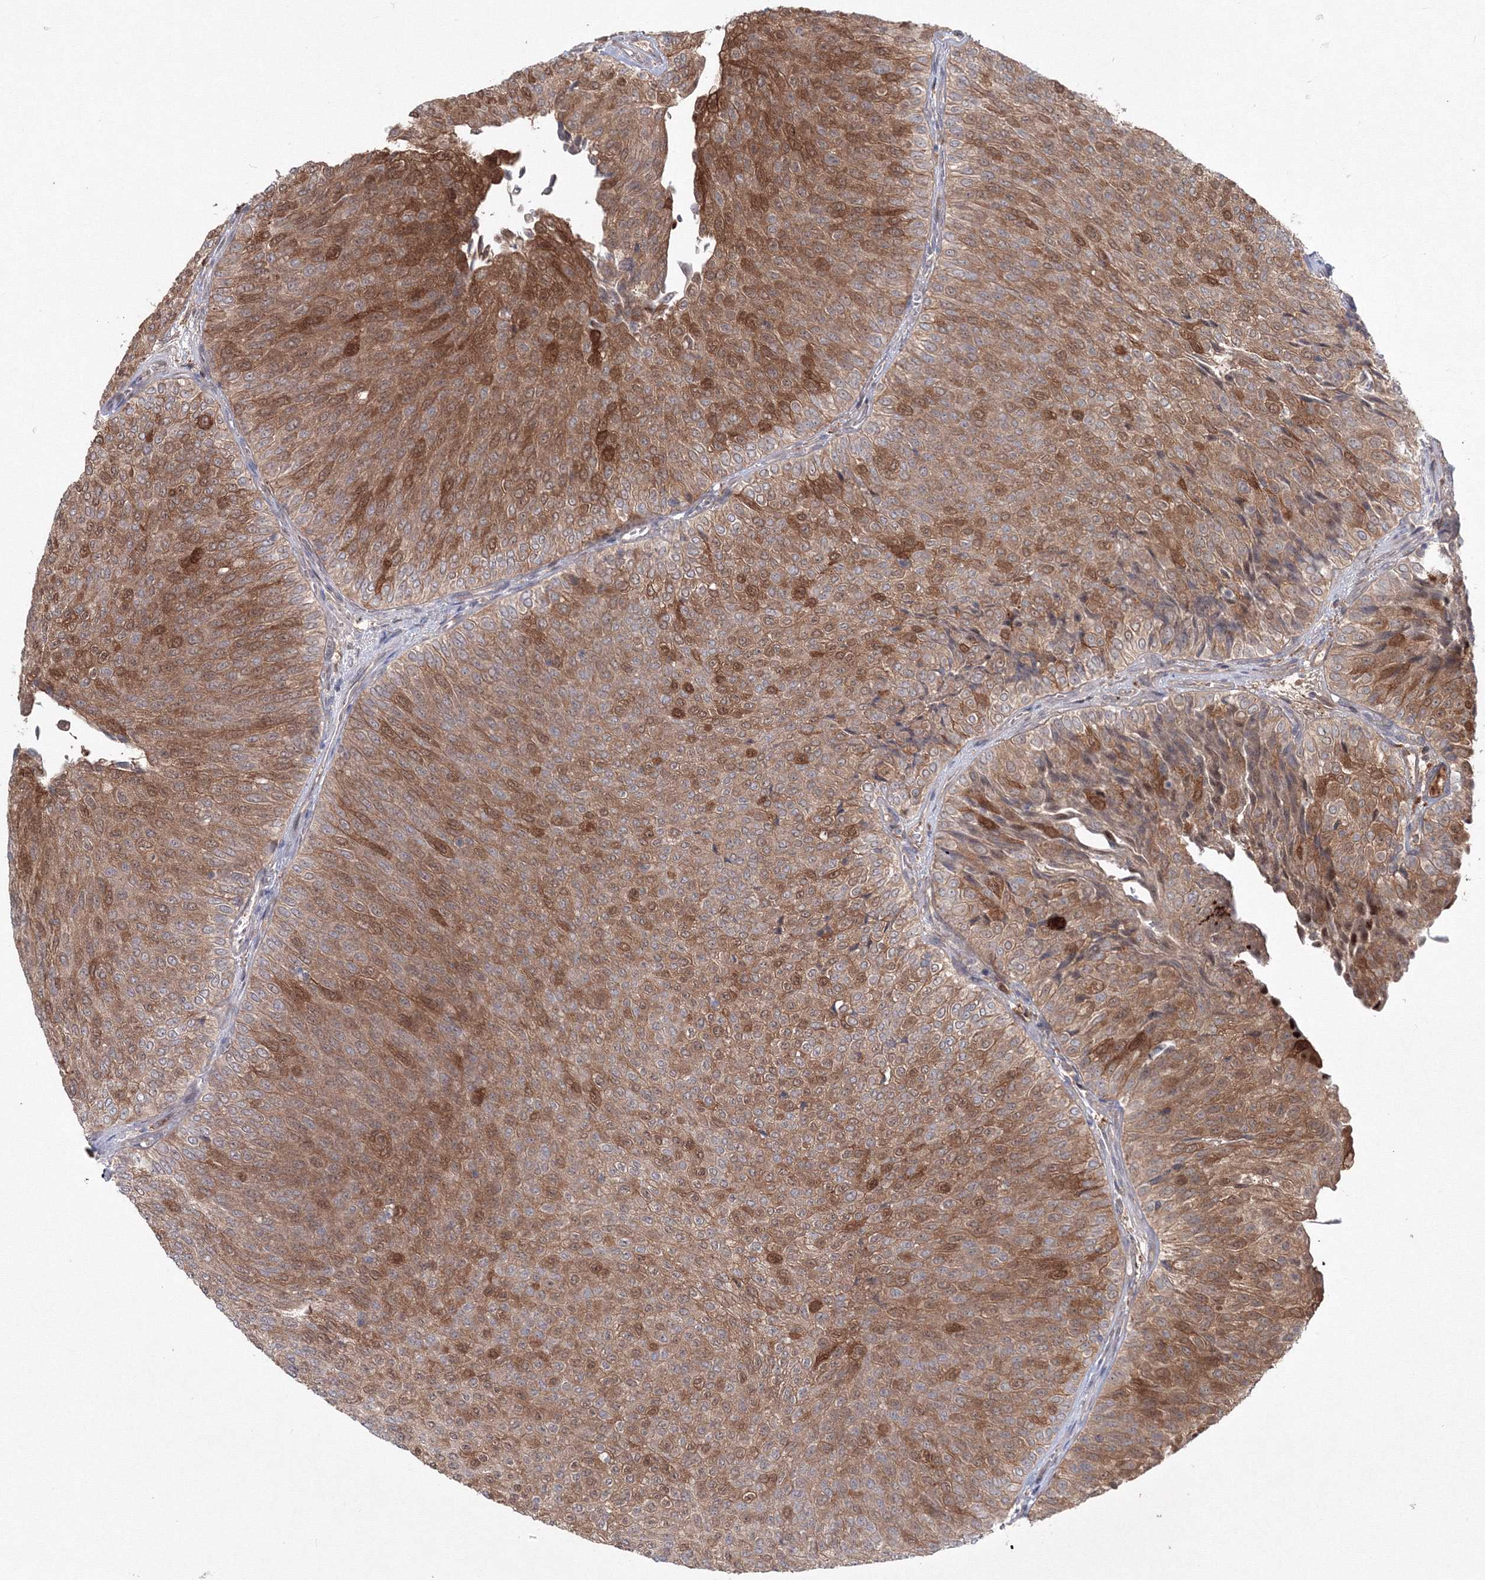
{"staining": {"intensity": "moderate", "quantity": ">75%", "location": "cytoplasmic/membranous"}, "tissue": "urothelial cancer", "cell_type": "Tumor cells", "image_type": "cancer", "snomed": [{"axis": "morphology", "description": "Urothelial carcinoma, Low grade"}, {"axis": "topography", "description": "Urinary bladder"}], "caption": "Urothelial carcinoma (low-grade) was stained to show a protein in brown. There is medium levels of moderate cytoplasmic/membranous positivity in approximately >75% of tumor cells.", "gene": "MKRN2", "patient": {"sex": "male", "age": 78}}